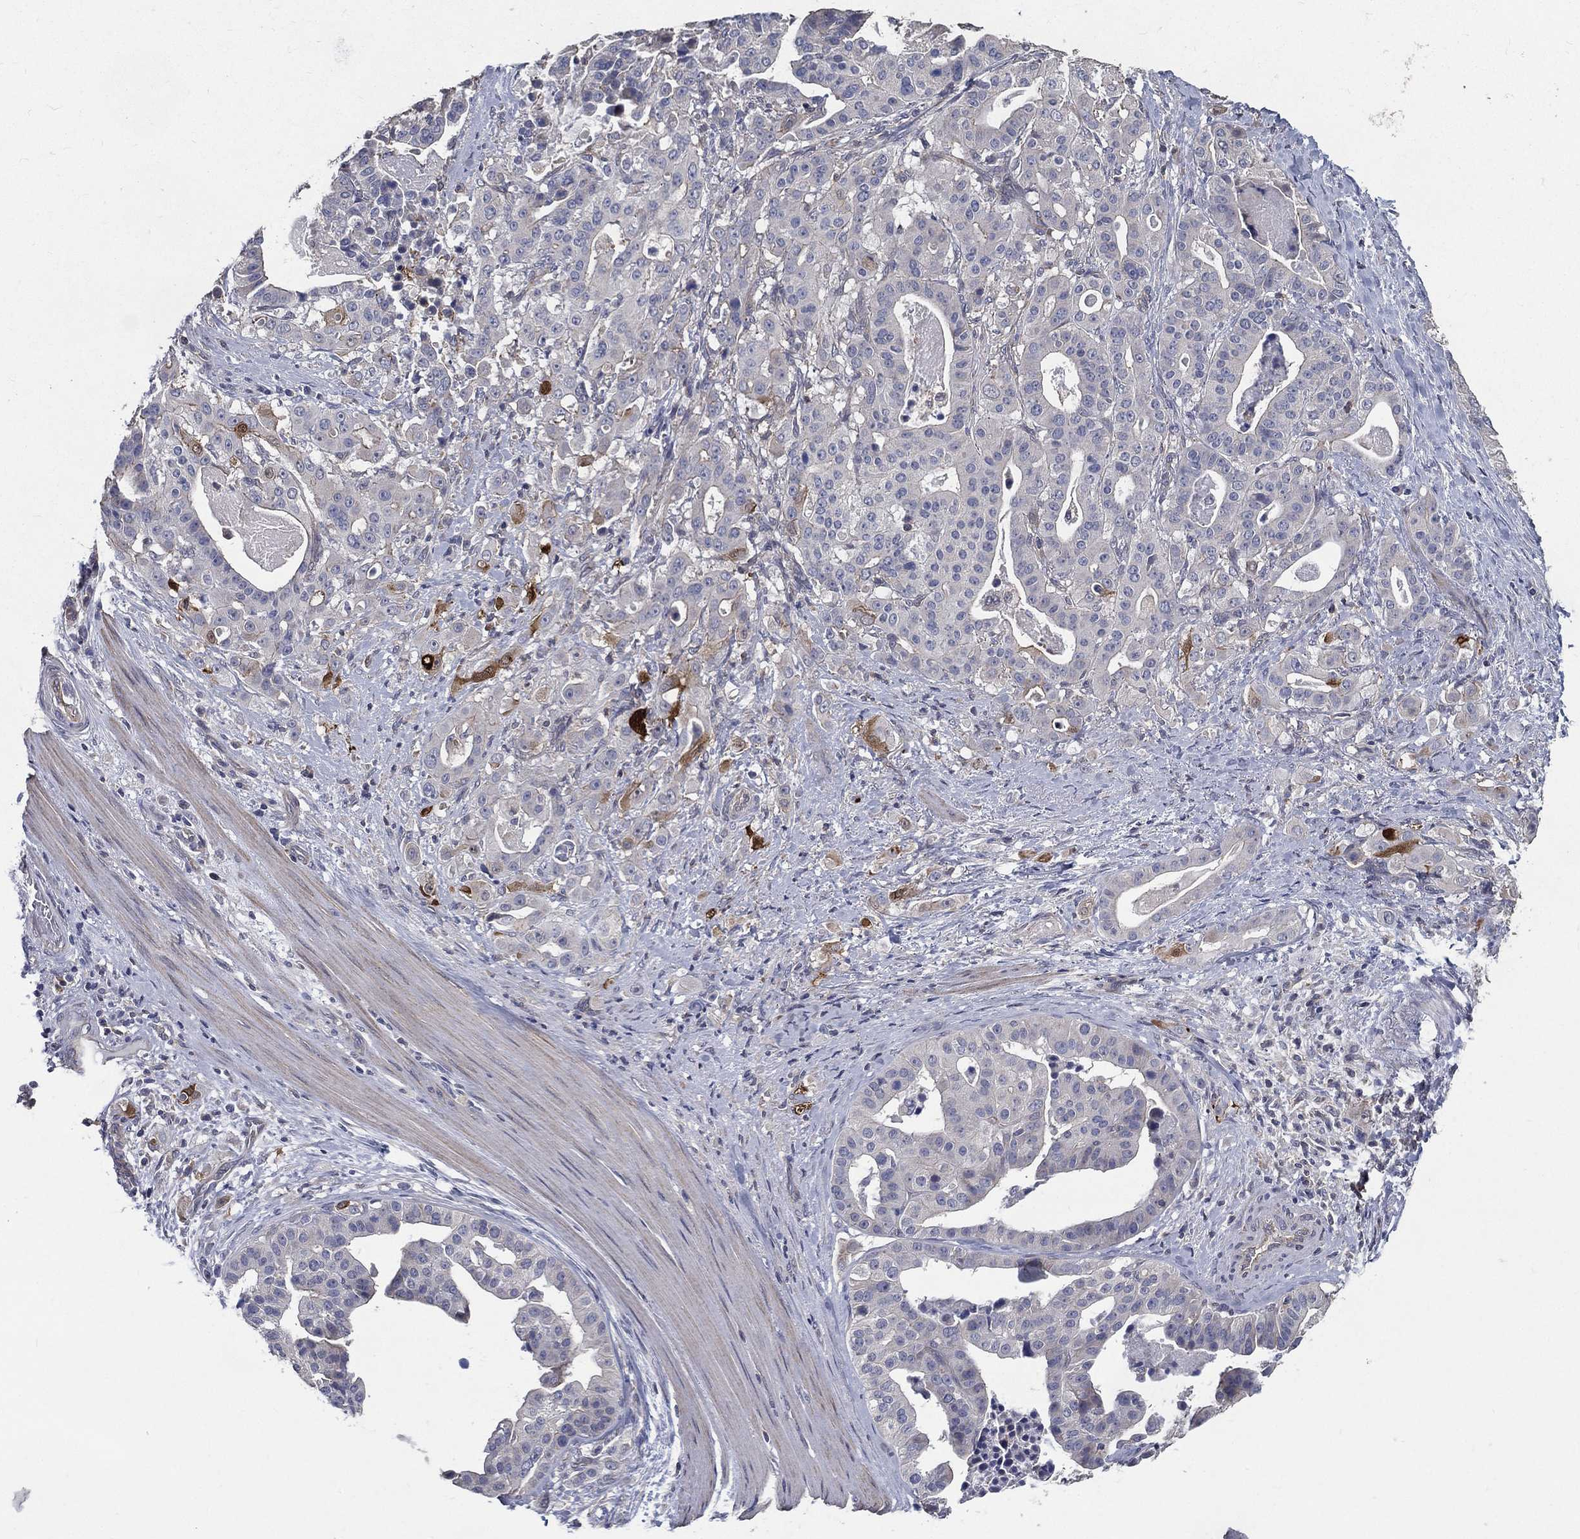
{"staining": {"intensity": "moderate", "quantity": "<25%", "location": "cytoplasmic/membranous"}, "tissue": "stomach cancer", "cell_type": "Tumor cells", "image_type": "cancer", "snomed": [{"axis": "morphology", "description": "Adenocarcinoma, NOS"}, {"axis": "topography", "description": "Stomach"}], "caption": "The micrograph exhibits immunohistochemical staining of stomach cancer (adenocarcinoma). There is moderate cytoplasmic/membranous staining is seen in approximately <25% of tumor cells.", "gene": "SERPINB2", "patient": {"sex": "male", "age": 48}}